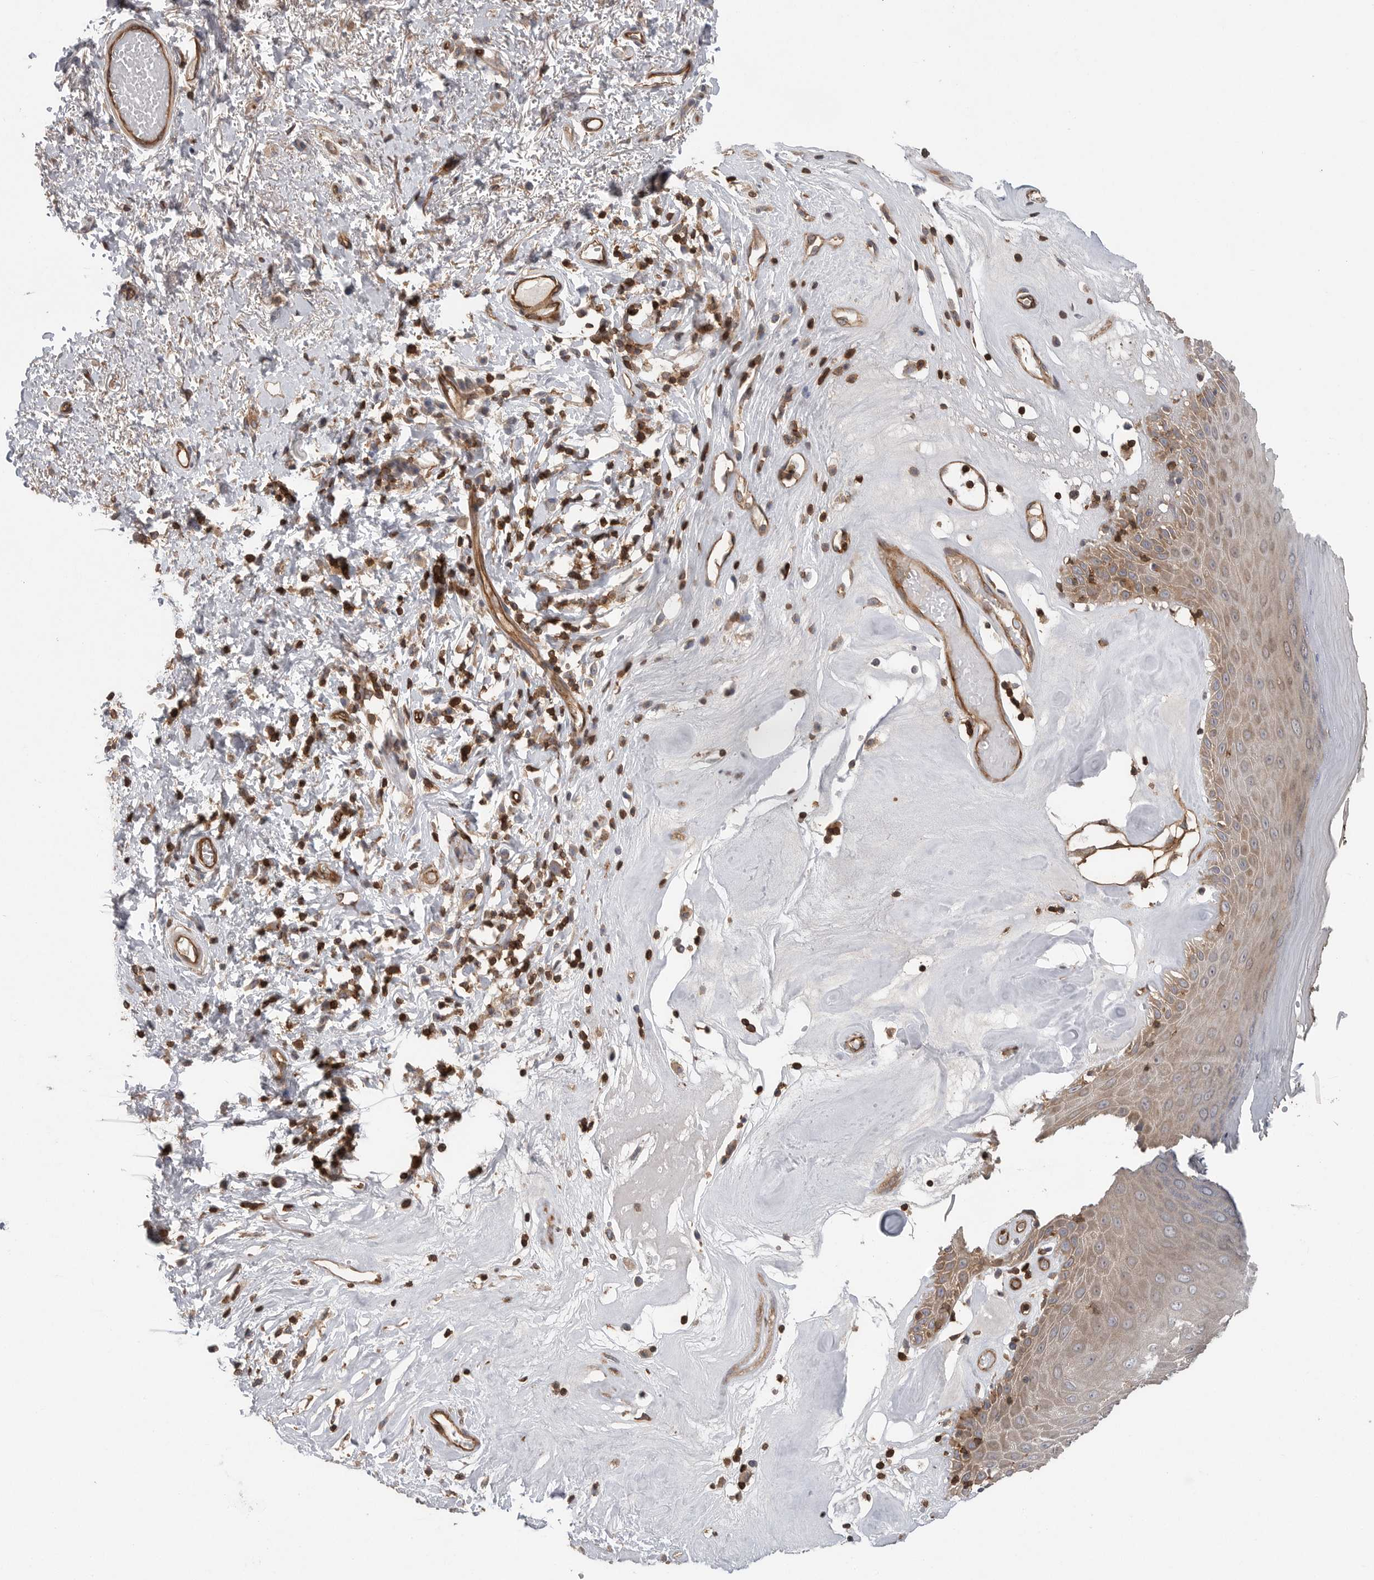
{"staining": {"intensity": "moderate", "quantity": ">75%", "location": "cytoplasmic/membranous"}, "tissue": "skin", "cell_type": "Epidermal cells", "image_type": "normal", "snomed": [{"axis": "morphology", "description": "Normal tissue, NOS"}, {"axis": "morphology", "description": "Inflammation, NOS"}, {"axis": "topography", "description": "Vulva"}], "caption": "Immunohistochemistry histopathology image of unremarkable human skin stained for a protein (brown), which exhibits medium levels of moderate cytoplasmic/membranous staining in about >75% of epidermal cells.", "gene": "PRKCH", "patient": {"sex": "female", "age": 84}}